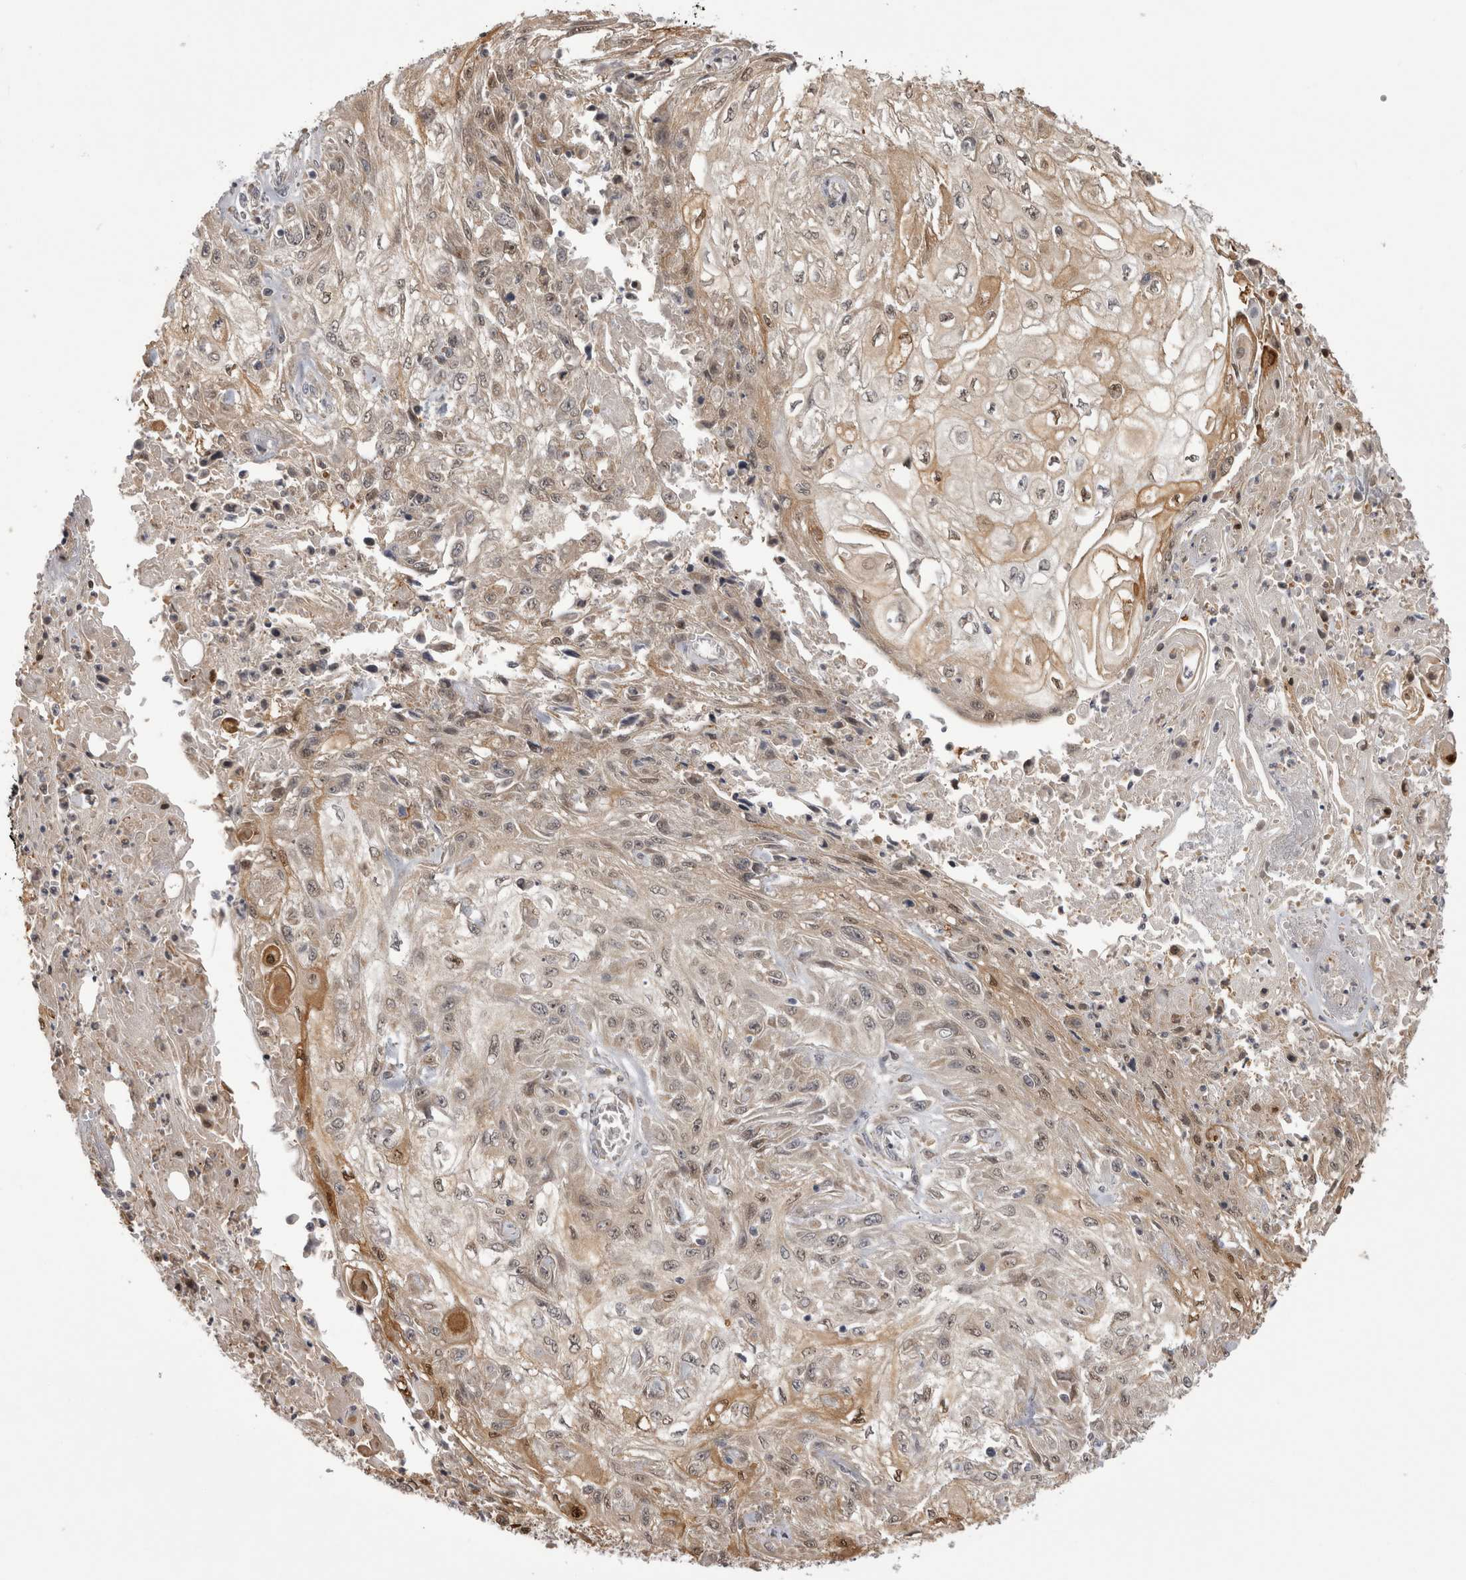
{"staining": {"intensity": "moderate", "quantity": "<25%", "location": "cytoplasmic/membranous,nuclear"}, "tissue": "skin cancer", "cell_type": "Tumor cells", "image_type": "cancer", "snomed": [{"axis": "morphology", "description": "Squamous cell carcinoma, NOS"}, {"axis": "morphology", "description": "Squamous cell carcinoma, metastatic, NOS"}, {"axis": "topography", "description": "Skin"}, {"axis": "topography", "description": "Lymph node"}], "caption": "Protein expression analysis of skin metastatic squamous cell carcinoma shows moderate cytoplasmic/membranous and nuclear expression in about <25% of tumor cells. The staining is performed using DAB brown chromogen to label protein expression. The nuclei are counter-stained blue using hematoxylin.", "gene": "CHIC2", "patient": {"sex": "male", "age": 75}}